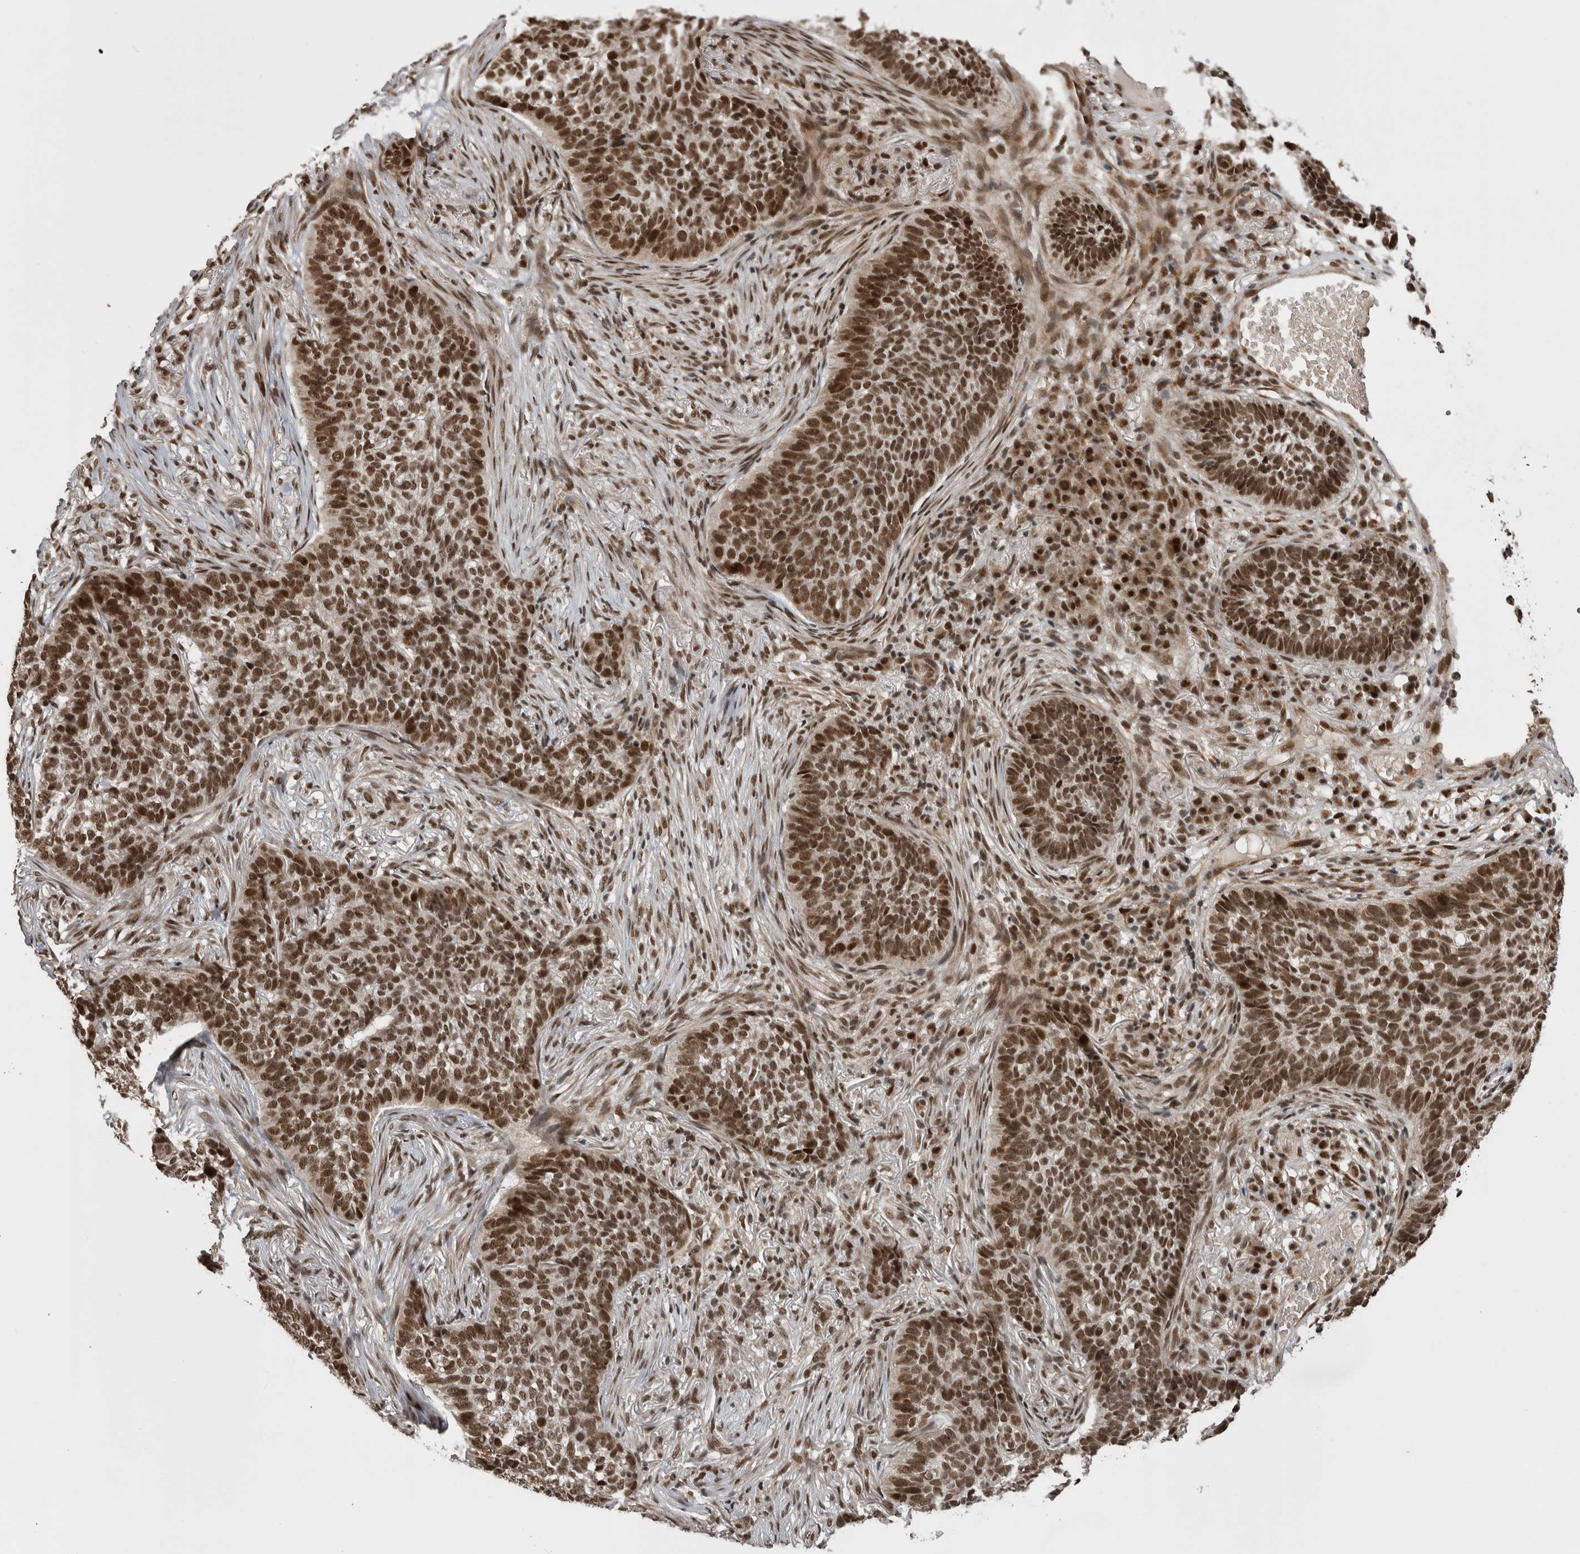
{"staining": {"intensity": "strong", "quantity": ">75%", "location": "nuclear"}, "tissue": "skin cancer", "cell_type": "Tumor cells", "image_type": "cancer", "snomed": [{"axis": "morphology", "description": "Basal cell carcinoma"}, {"axis": "topography", "description": "Skin"}], "caption": "Human skin cancer (basal cell carcinoma) stained with a protein marker exhibits strong staining in tumor cells.", "gene": "CPSF2", "patient": {"sex": "male", "age": 85}}